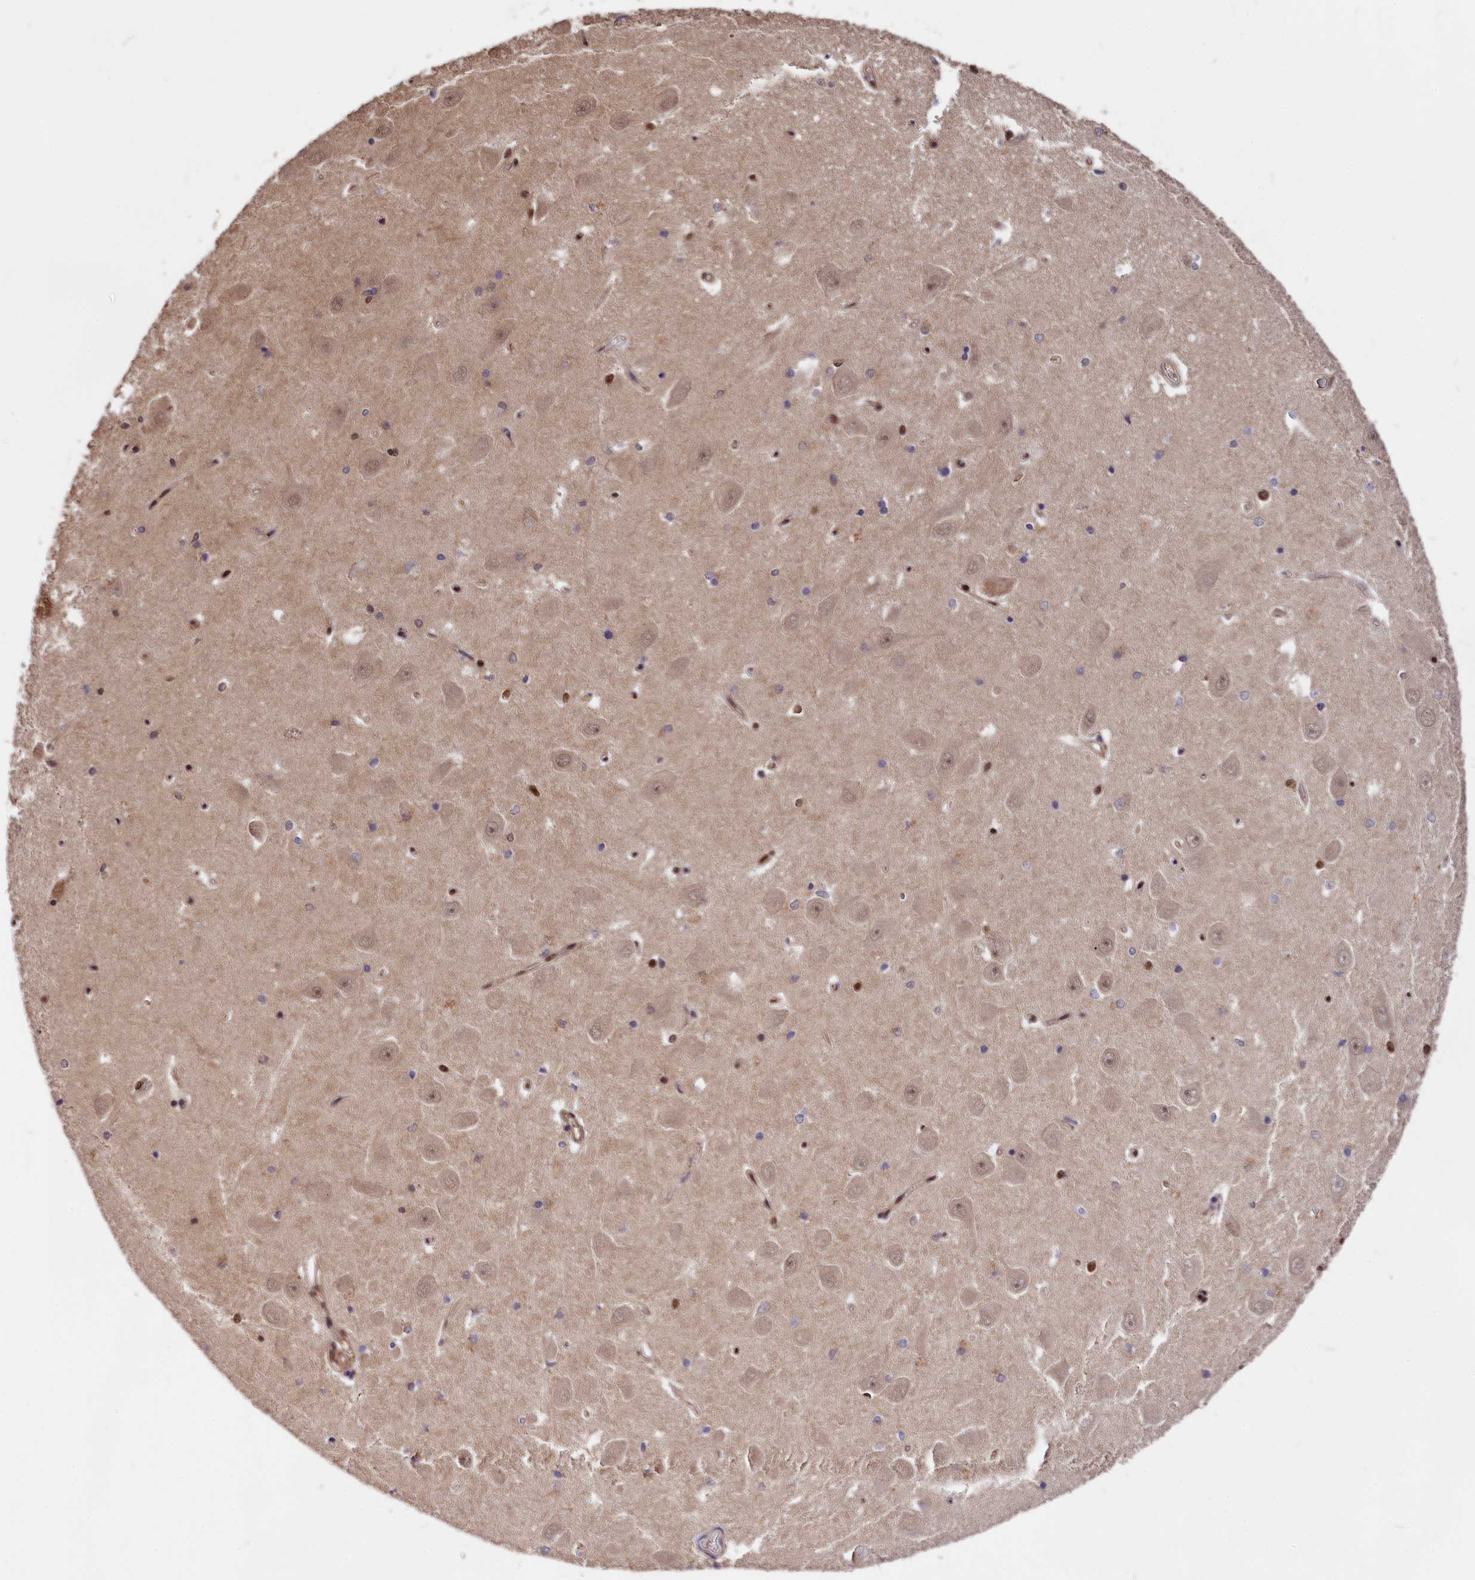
{"staining": {"intensity": "strong", "quantity": "<25%", "location": "nuclear"}, "tissue": "hippocampus", "cell_type": "Glial cells", "image_type": "normal", "snomed": [{"axis": "morphology", "description": "Normal tissue, NOS"}, {"axis": "topography", "description": "Hippocampus"}], "caption": "Immunohistochemistry (IHC) histopathology image of unremarkable human hippocampus stained for a protein (brown), which reveals medium levels of strong nuclear expression in about <25% of glial cells.", "gene": "ADRM1", "patient": {"sex": "male", "age": 45}}